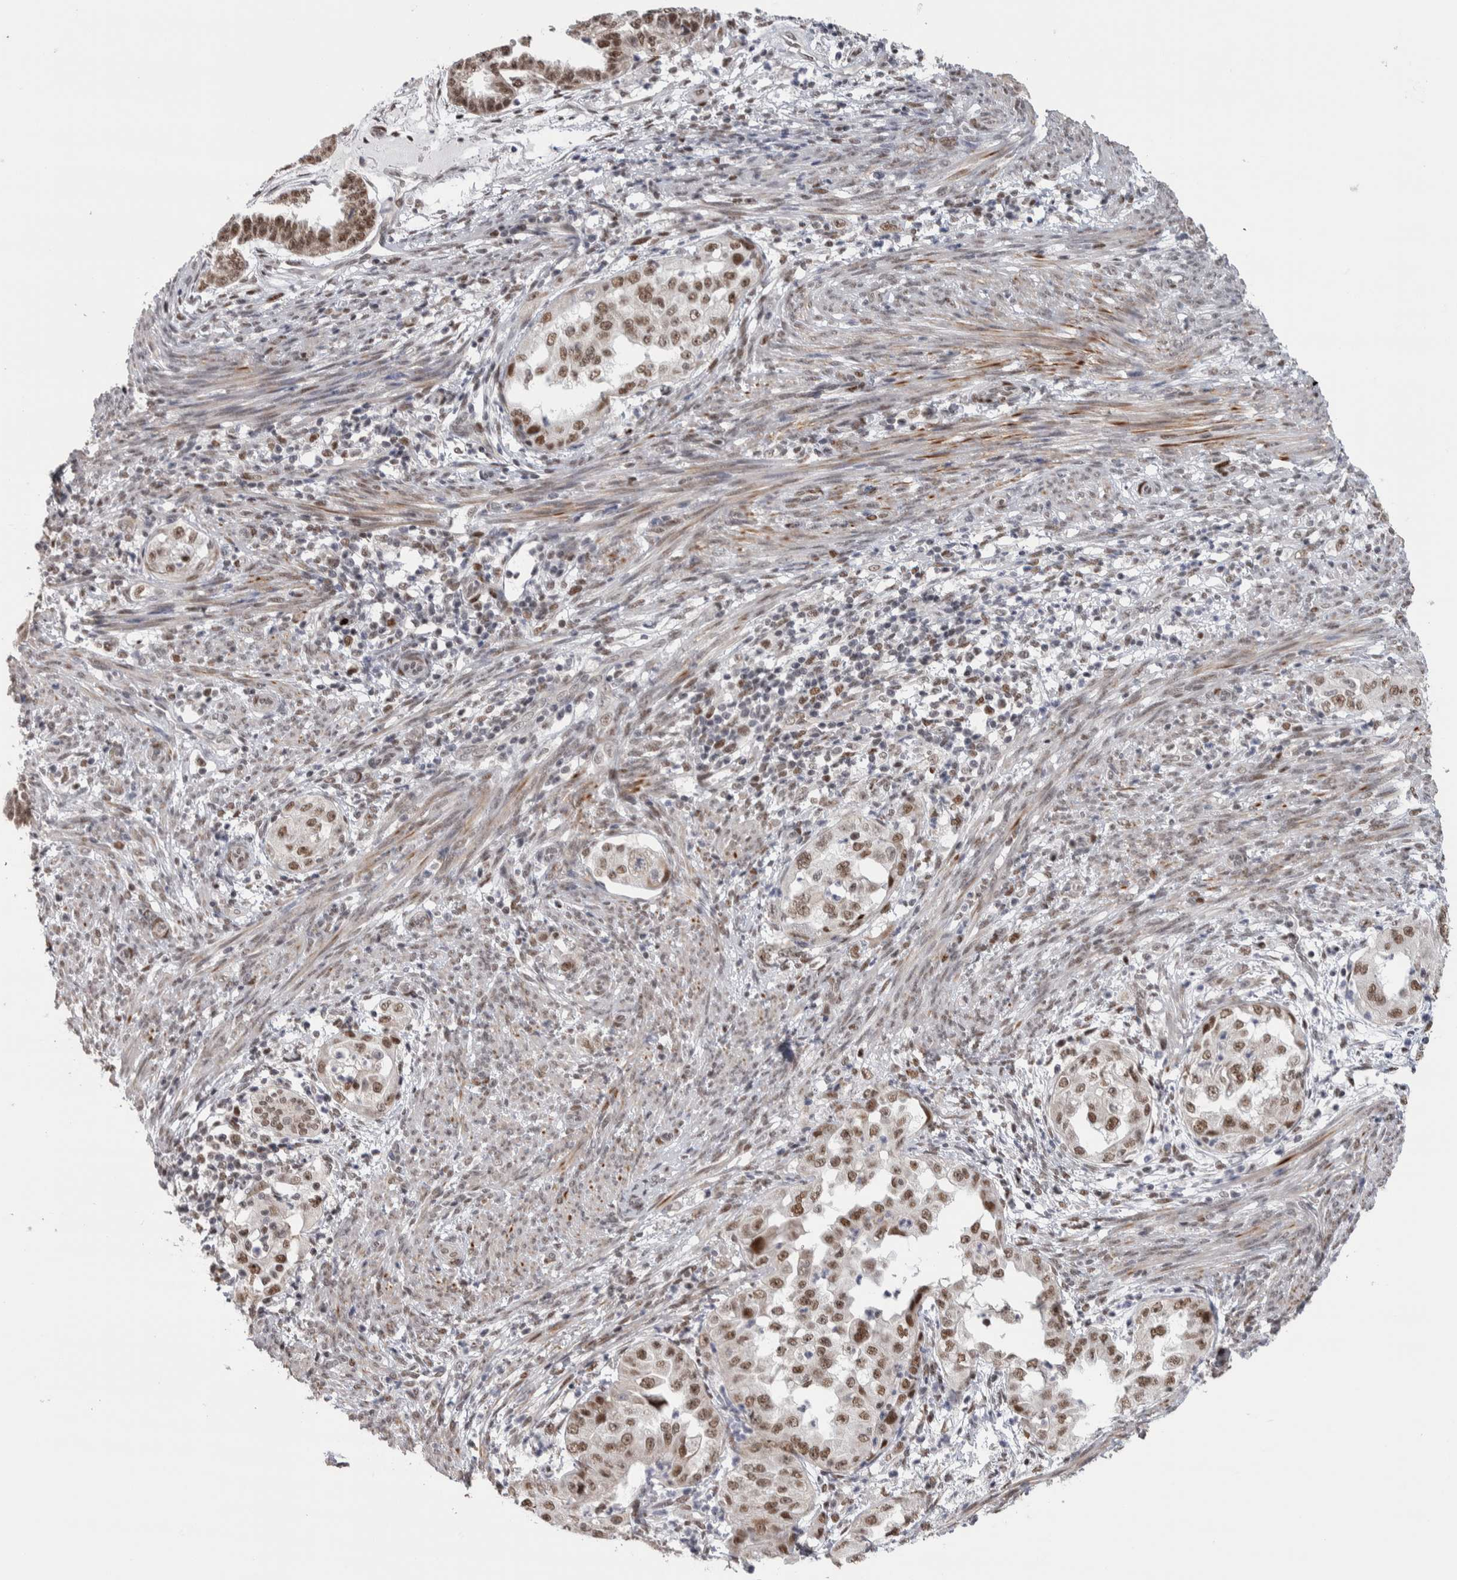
{"staining": {"intensity": "moderate", "quantity": ">75%", "location": "nuclear"}, "tissue": "endometrial cancer", "cell_type": "Tumor cells", "image_type": "cancer", "snomed": [{"axis": "morphology", "description": "Adenocarcinoma, NOS"}, {"axis": "topography", "description": "Endometrium"}], "caption": "Immunohistochemical staining of adenocarcinoma (endometrial) exhibits medium levels of moderate nuclear protein positivity in about >75% of tumor cells.", "gene": "HEXIM2", "patient": {"sex": "female", "age": 85}}